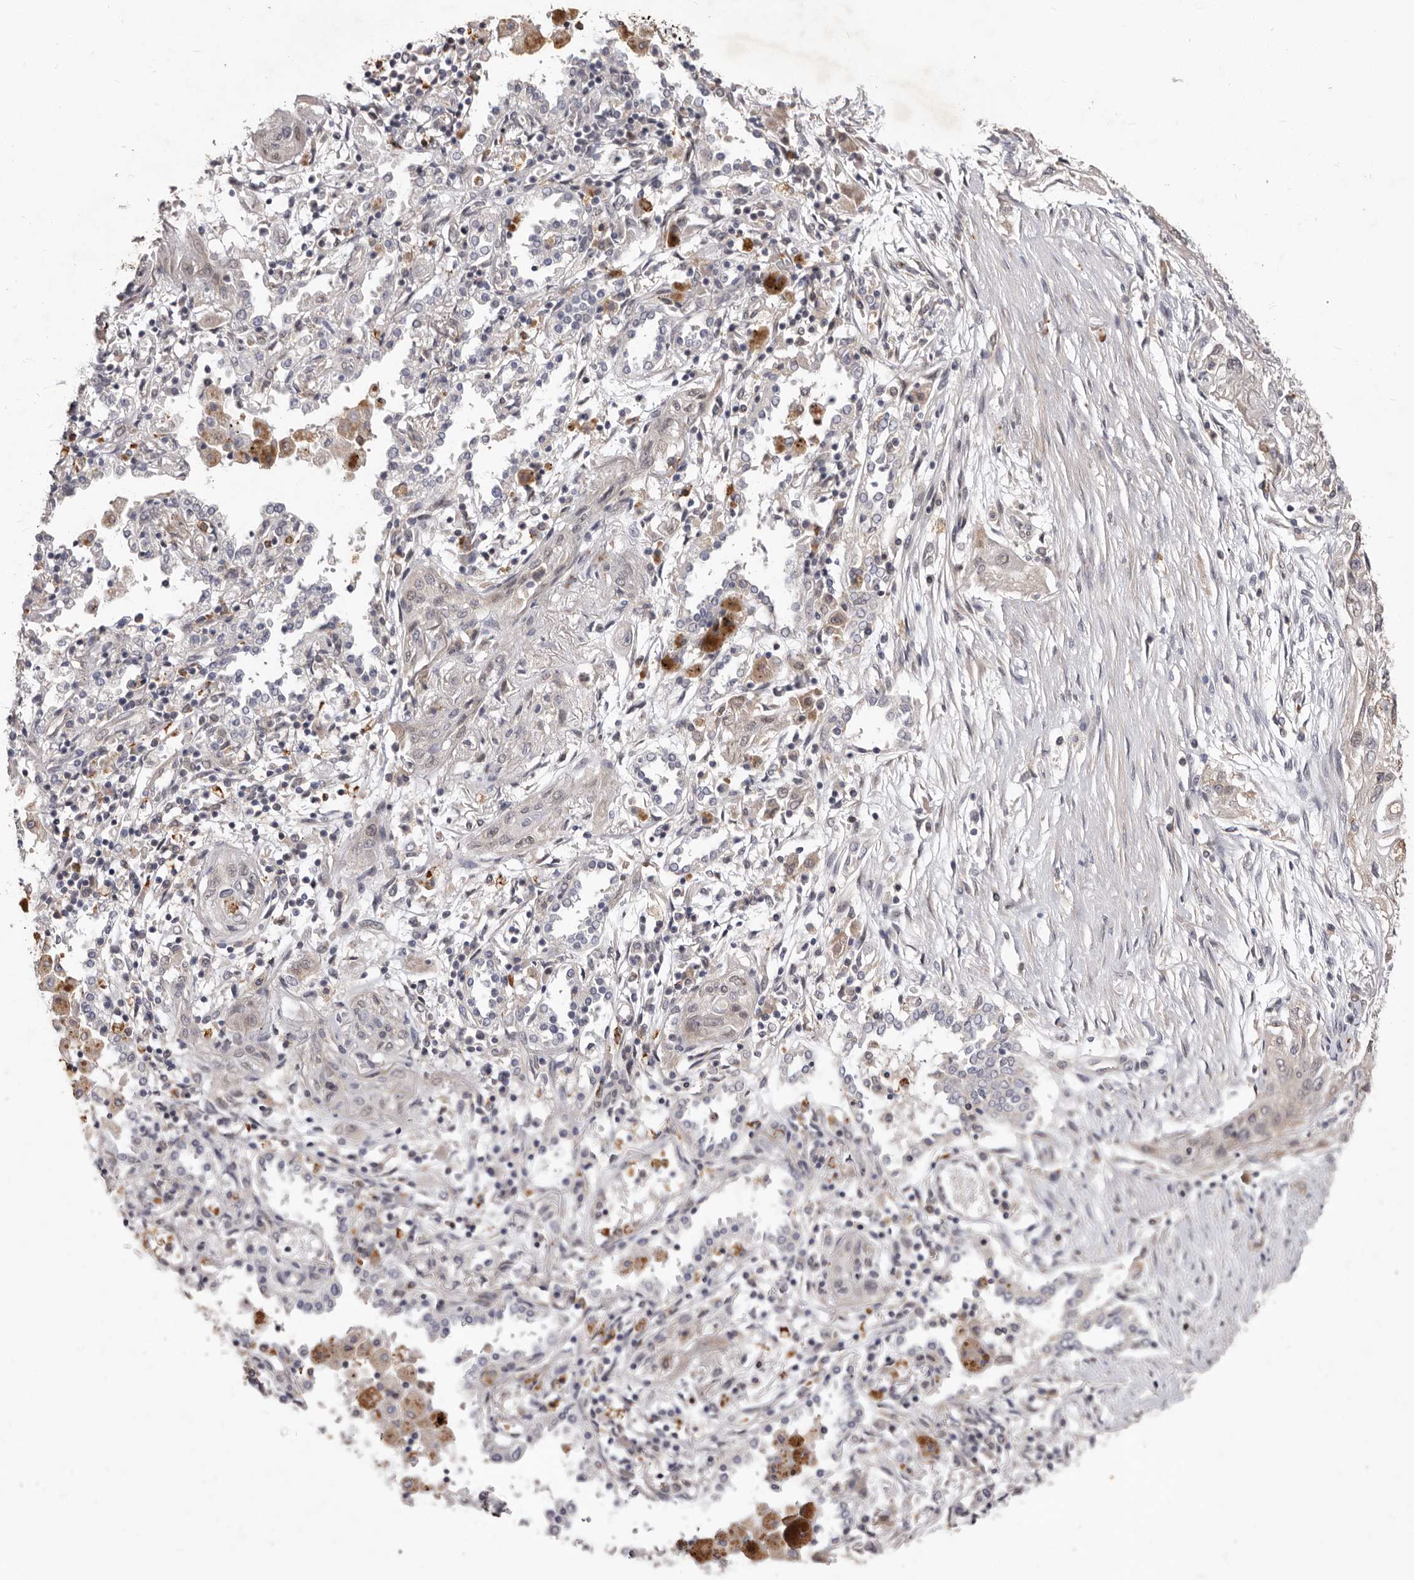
{"staining": {"intensity": "negative", "quantity": "none", "location": "none"}, "tissue": "lung cancer", "cell_type": "Tumor cells", "image_type": "cancer", "snomed": [{"axis": "morphology", "description": "Squamous cell carcinoma, NOS"}, {"axis": "topography", "description": "Lung"}], "caption": "DAB (3,3'-diaminobenzidine) immunohistochemical staining of lung cancer reveals no significant expression in tumor cells.", "gene": "ACLY", "patient": {"sex": "female", "age": 47}}